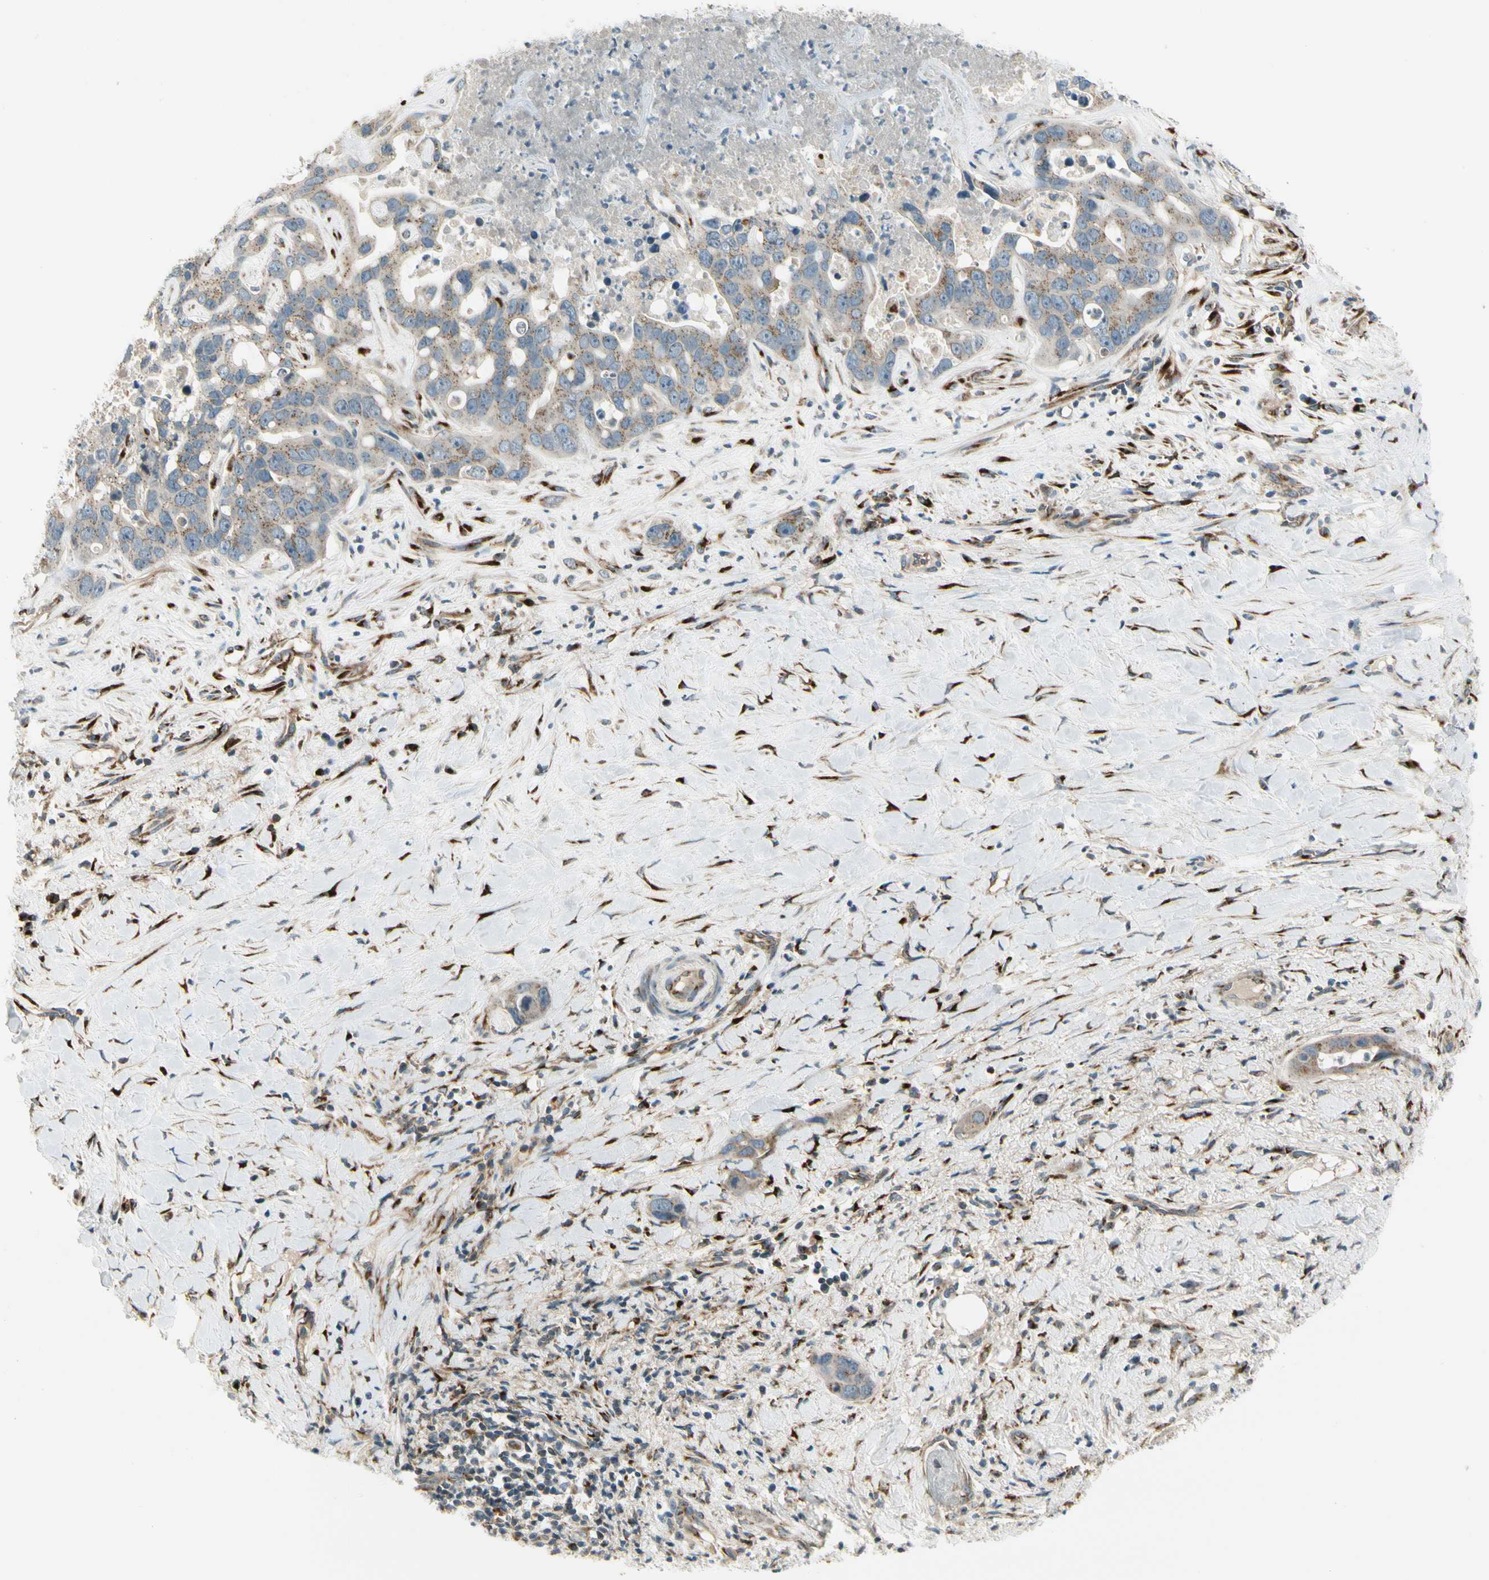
{"staining": {"intensity": "weak", "quantity": ">75%", "location": "cytoplasmic/membranous"}, "tissue": "liver cancer", "cell_type": "Tumor cells", "image_type": "cancer", "snomed": [{"axis": "morphology", "description": "Cholangiocarcinoma"}, {"axis": "topography", "description": "Liver"}], "caption": "Brown immunohistochemical staining in cholangiocarcinoma (liver) exhibits weak cytoplasmic/membranous staining in about >75% of tumor cells.", "gene": "MANSC1", "patient": {"sex": "female", "age": 65}}